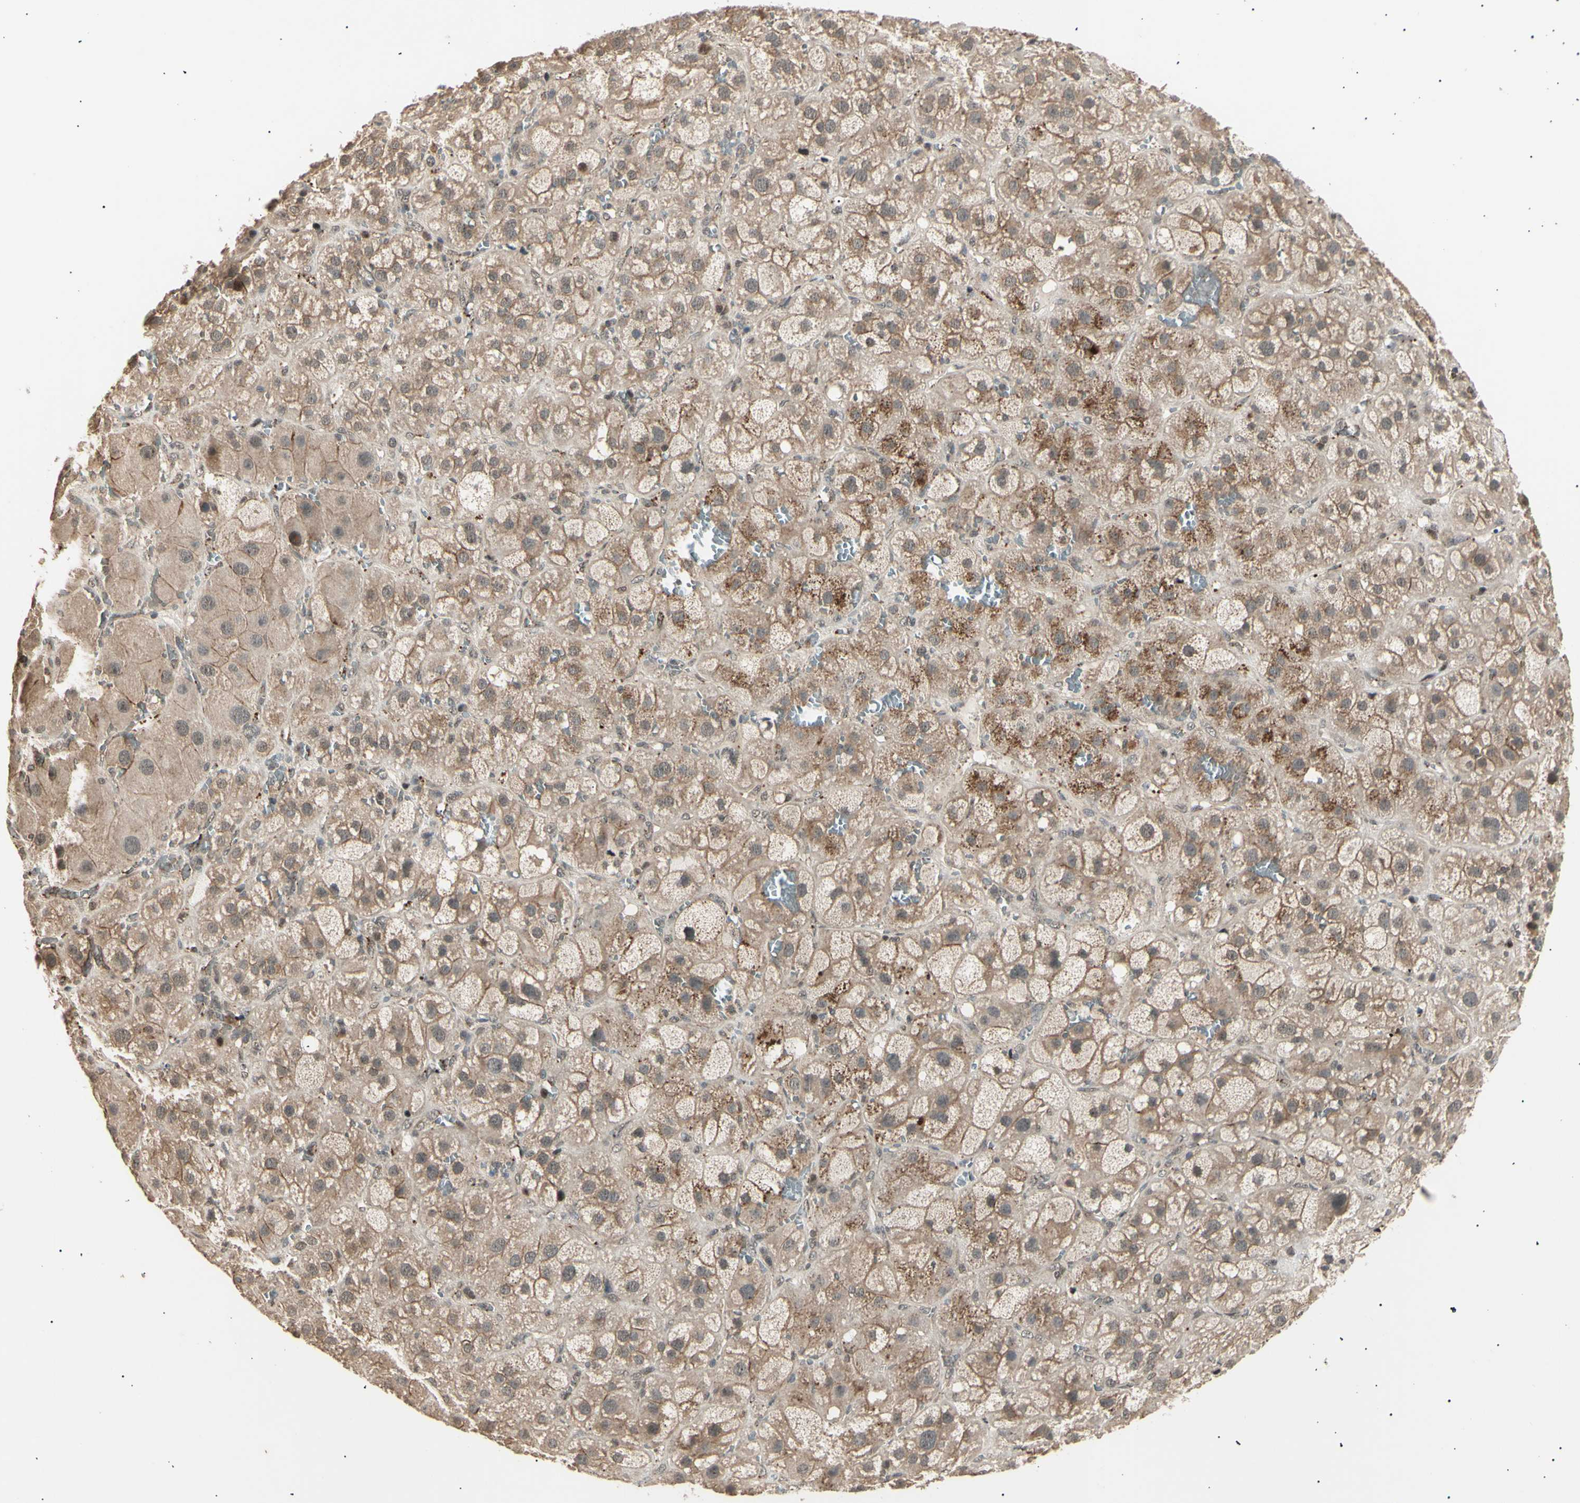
{"staining": {"intensity": "weak", "quantity": ">75%", "location": "cytoplasmic/membranous,nuclear"}, "tissue": "adrenal gland", "cell_type": "Glandular cells", "image_type": "normal", "snomed": [{"axis": "morphology", "description": "Normal tissue, NOS"}, {"axis": "topography", "description": "Adrenal gland"}], "caption": "DAB (3,3'-diaminobenzidine) immunohistochemical staining of normal human adrenal gland demonstrates weak cytoplasmic/membranous,nuclear protein expression in approximately >75% of glandular cells.", "gene": "NUAK2", "patient": {"sex": "female", "age": 47}}